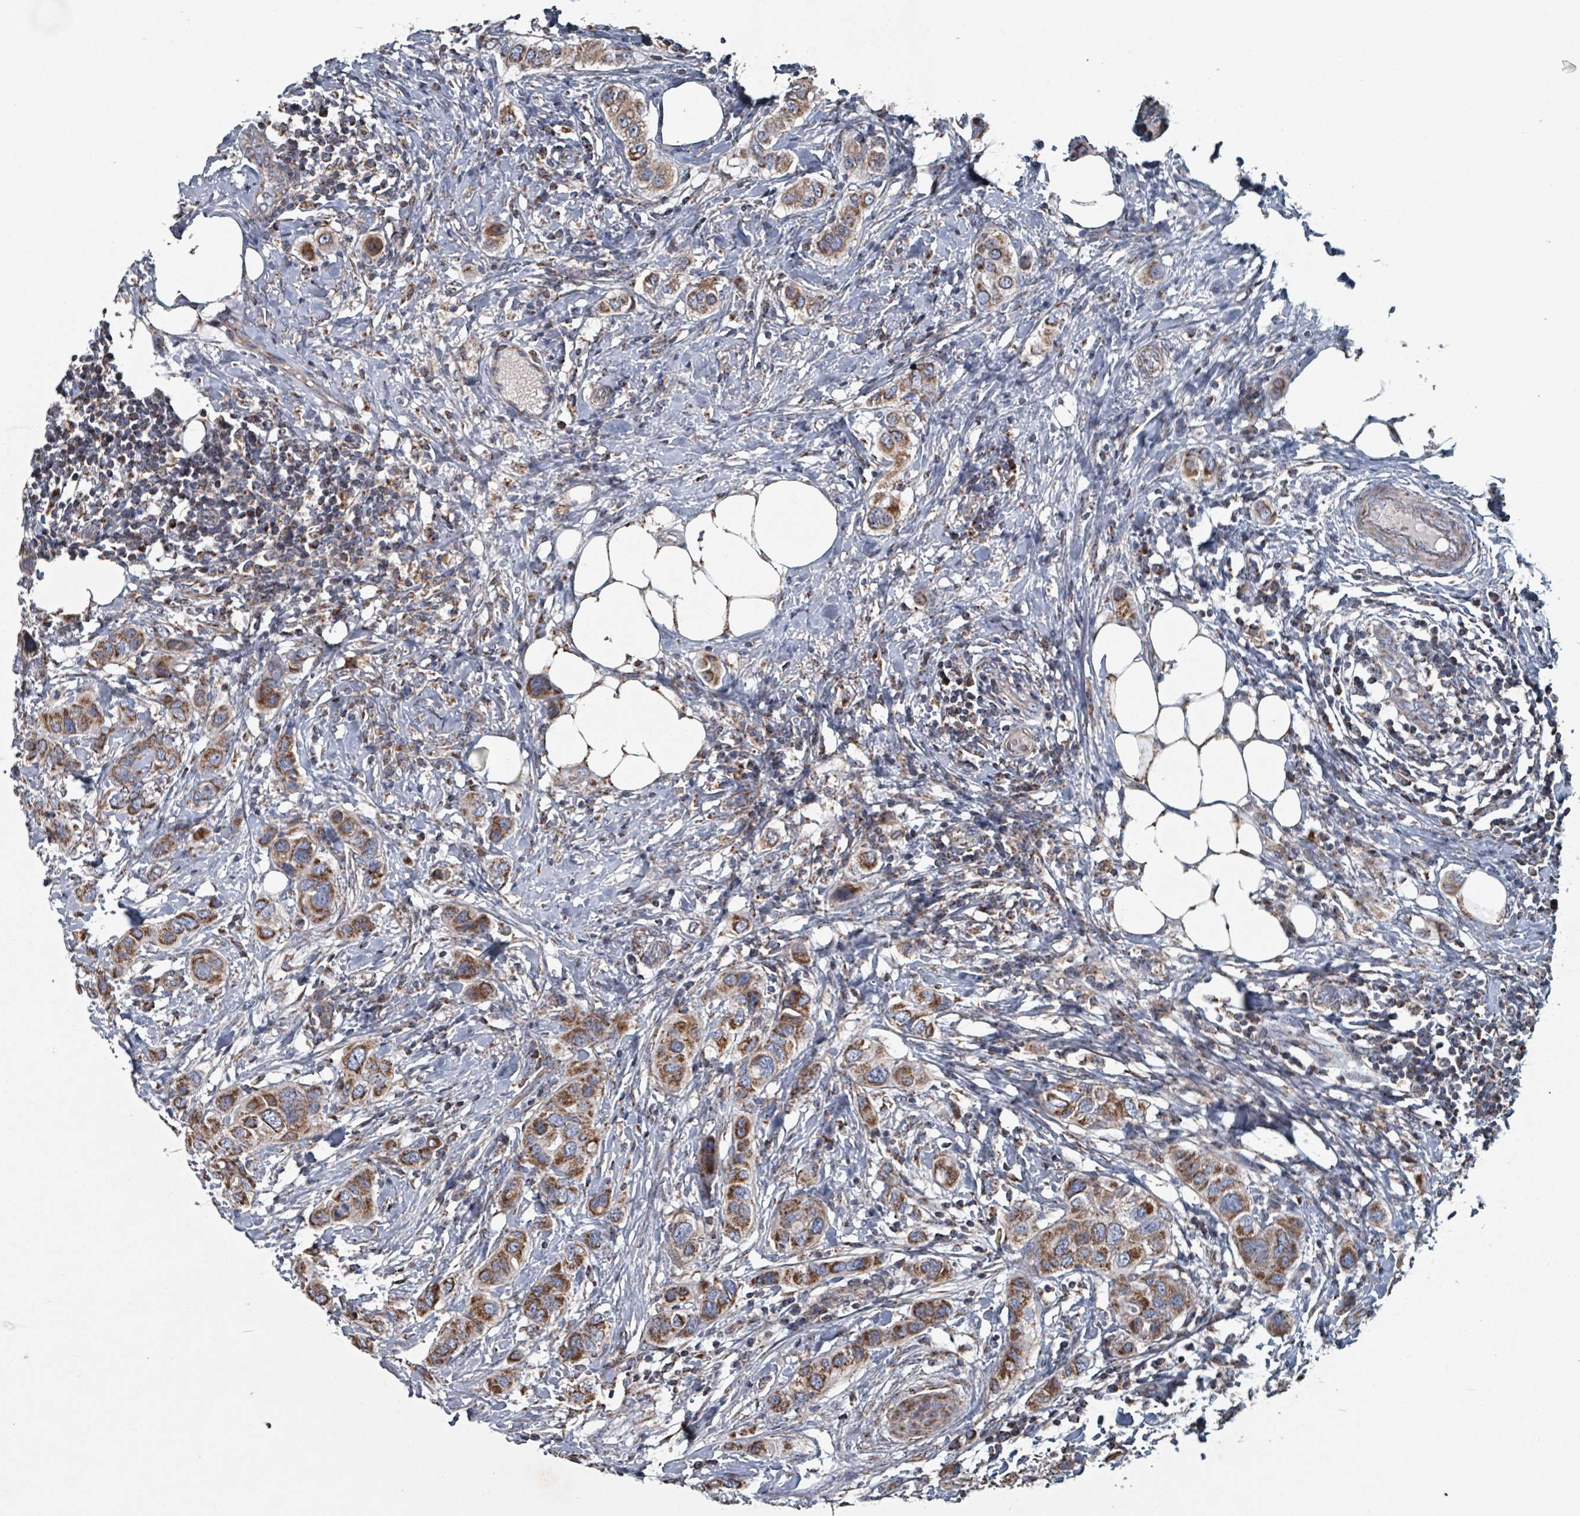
{"staining": {"intensity": "moderate", "quantity": ">75%", "location": "cytoplasmic/membranous"}, "tissue": "breast cancer", "cell_type": "Tumor cells", "image_type": "cancer", "snomed": [{"axis": "morphology", "description": "Lobular carcinoma"}, {"axis": "topography", "description": "Breast"}], "caption": "DAB immunohistochemical staining of human lobular carcinoma (breast) displays moderate cytoplasmic/membranous protein positivity in approximately >75% of tumor cells.", "gene": "ABHD18", "patient": {"sex": "female", "age": 51}}